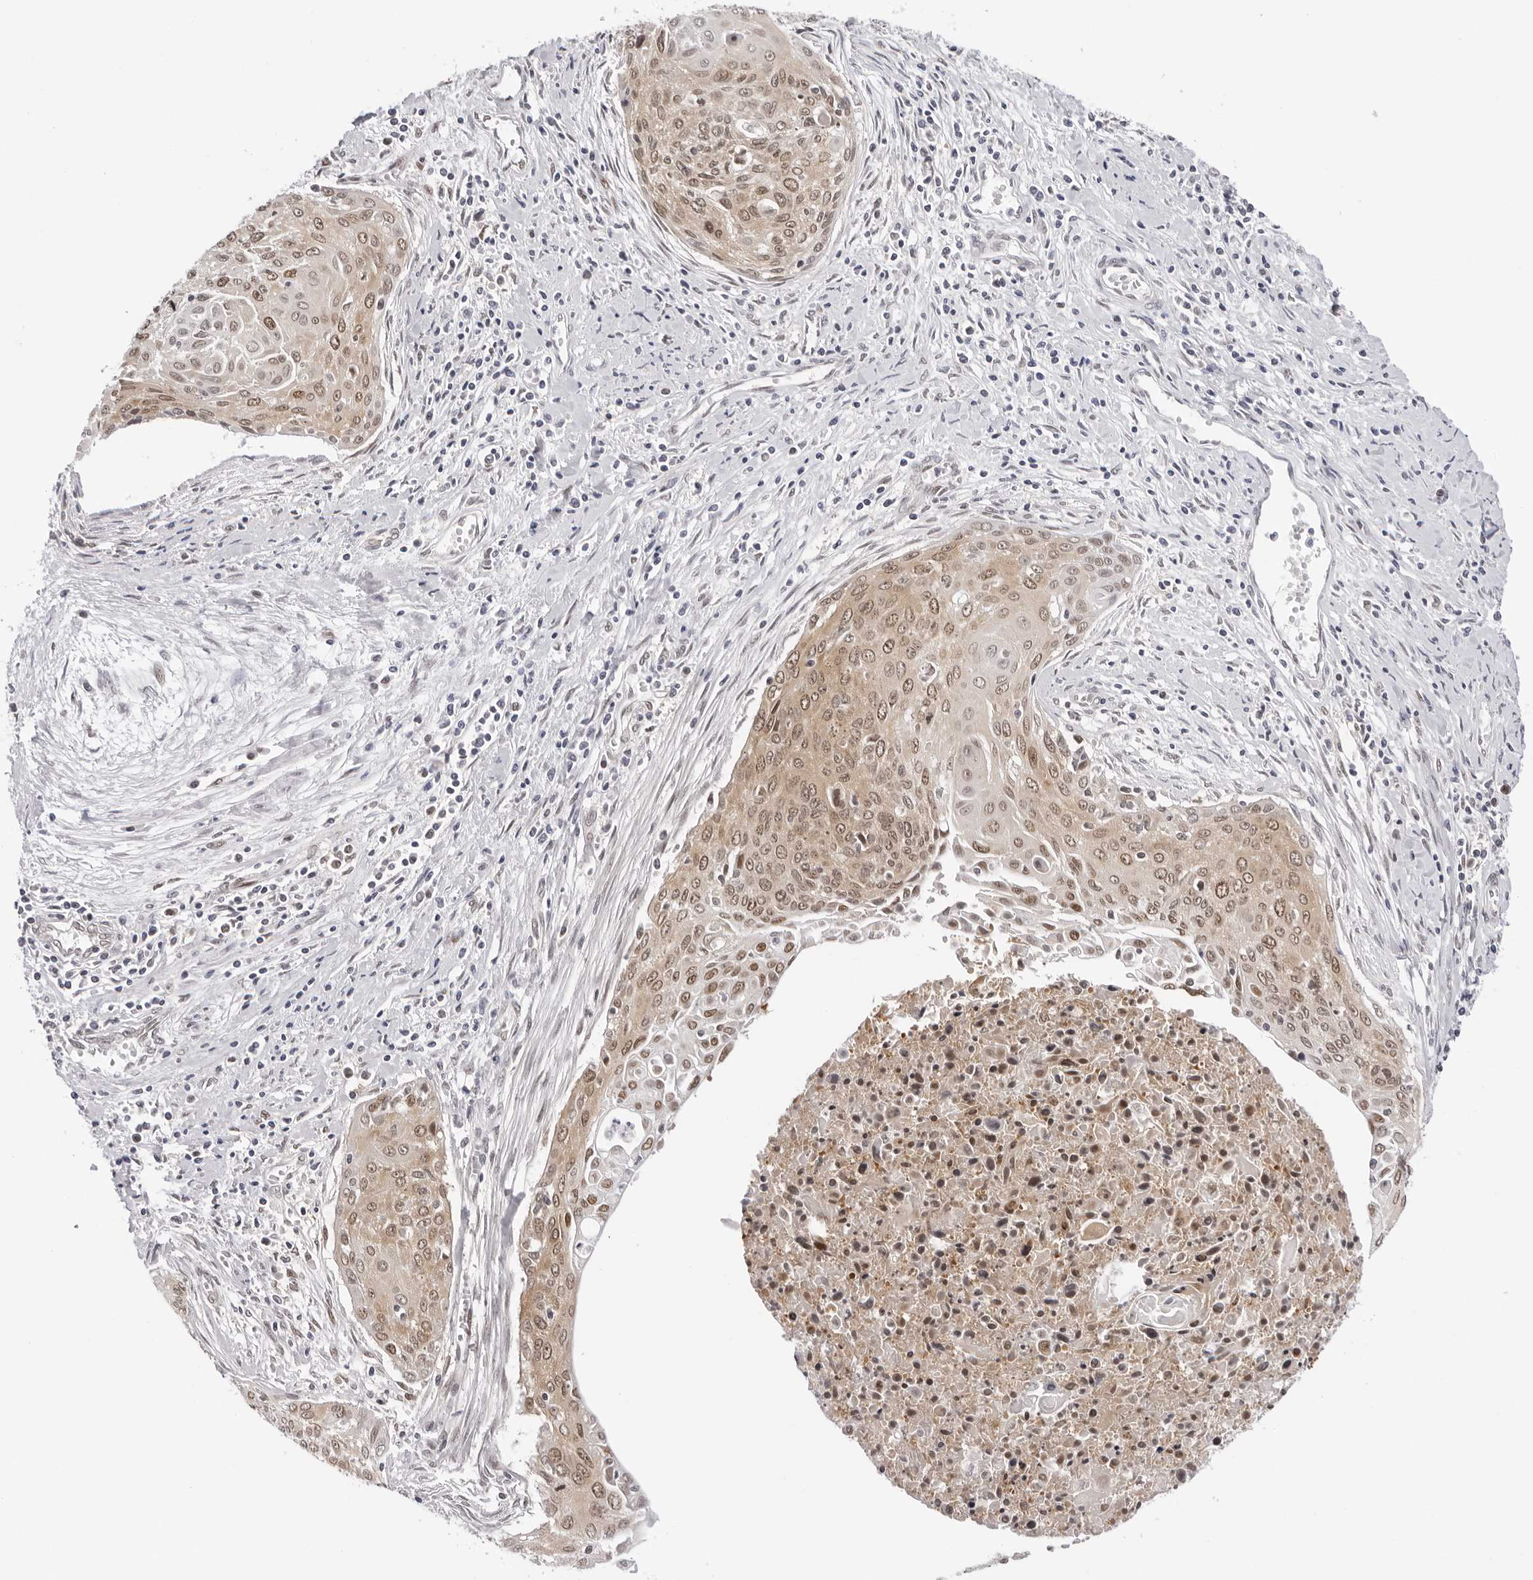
{"staining": {"intensity": "moderate", "quantity": ">75%", "location": "nuclear"}, "tissue": "cervical cancer", "cell_type": "Tumor cells", "image_type": "cancer", "snomed": [{"axis": "morphology", "description": "Squamous cell carcinoma, NOS"}, {"axis": "topography", "description": "Cervix"}], "caption": "Approximately >75% of tumor cells in human cervical cancer (squamous cell carcinoma) demonstrate moderate nuclear protein positivity as visualized by brown immunohistochemical staining.", "gene": "WDR77", "patient": {"sex": "female", "age": 55}}